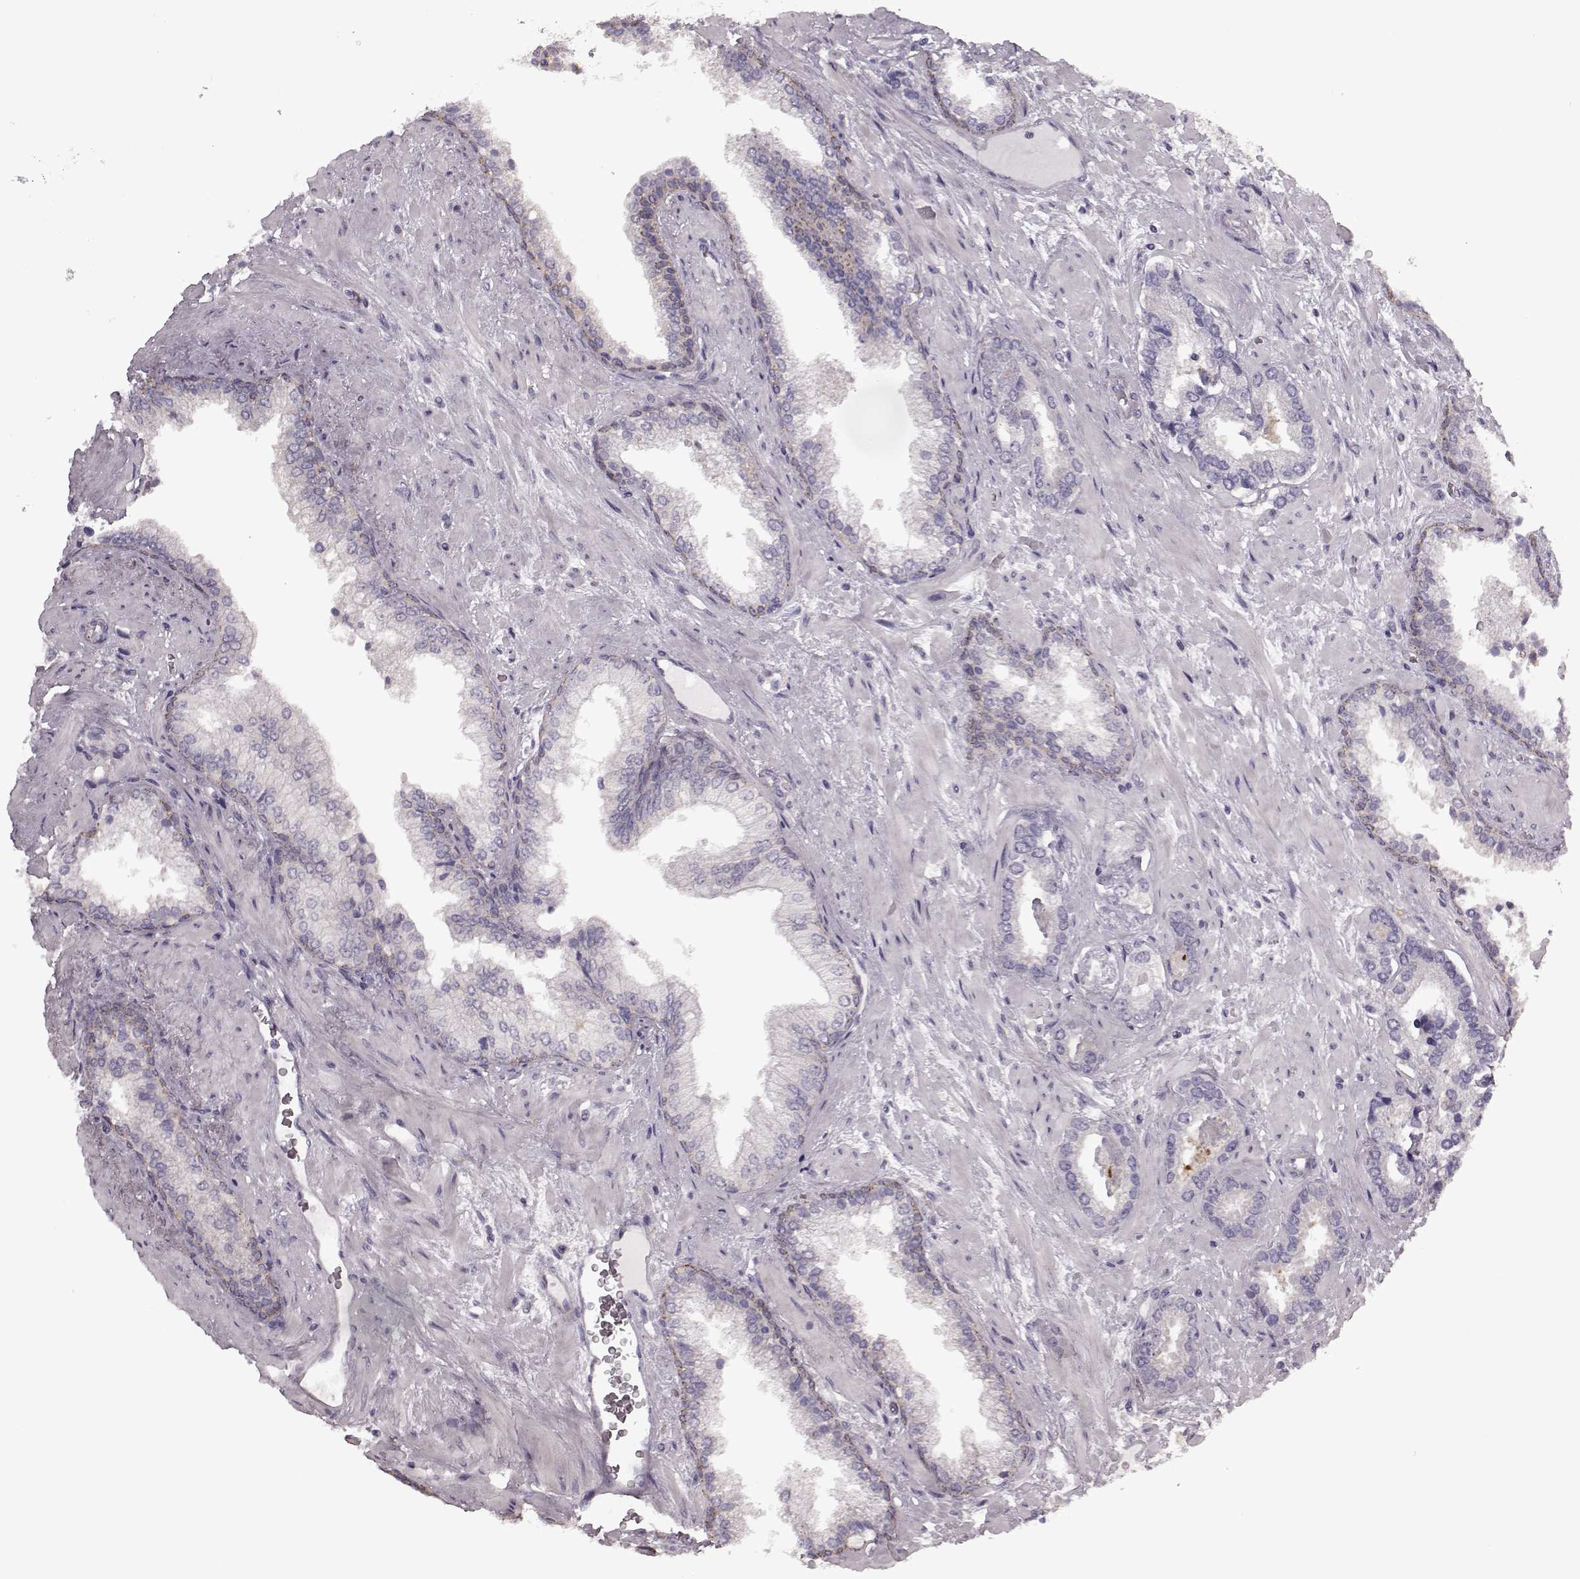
{"staining": {"intensity": "negative", "quantity": "none", "location": "none"}, "tissue": "prostate cancer", "cell_type": "Tumor cells", "image_type": "cancer", "snomed": [{"axis": "morphology", "description": "Adenocarcinoma, Low grade"}, {"axis": "topography", "description": "Prostate"}], "caption": "Tumor cells show no significant protein positivity in prostate cancer (adenocarcinoma (low-grade)).", "gene": "HMMR", "patient": {"sex": "male", "age": 61}}